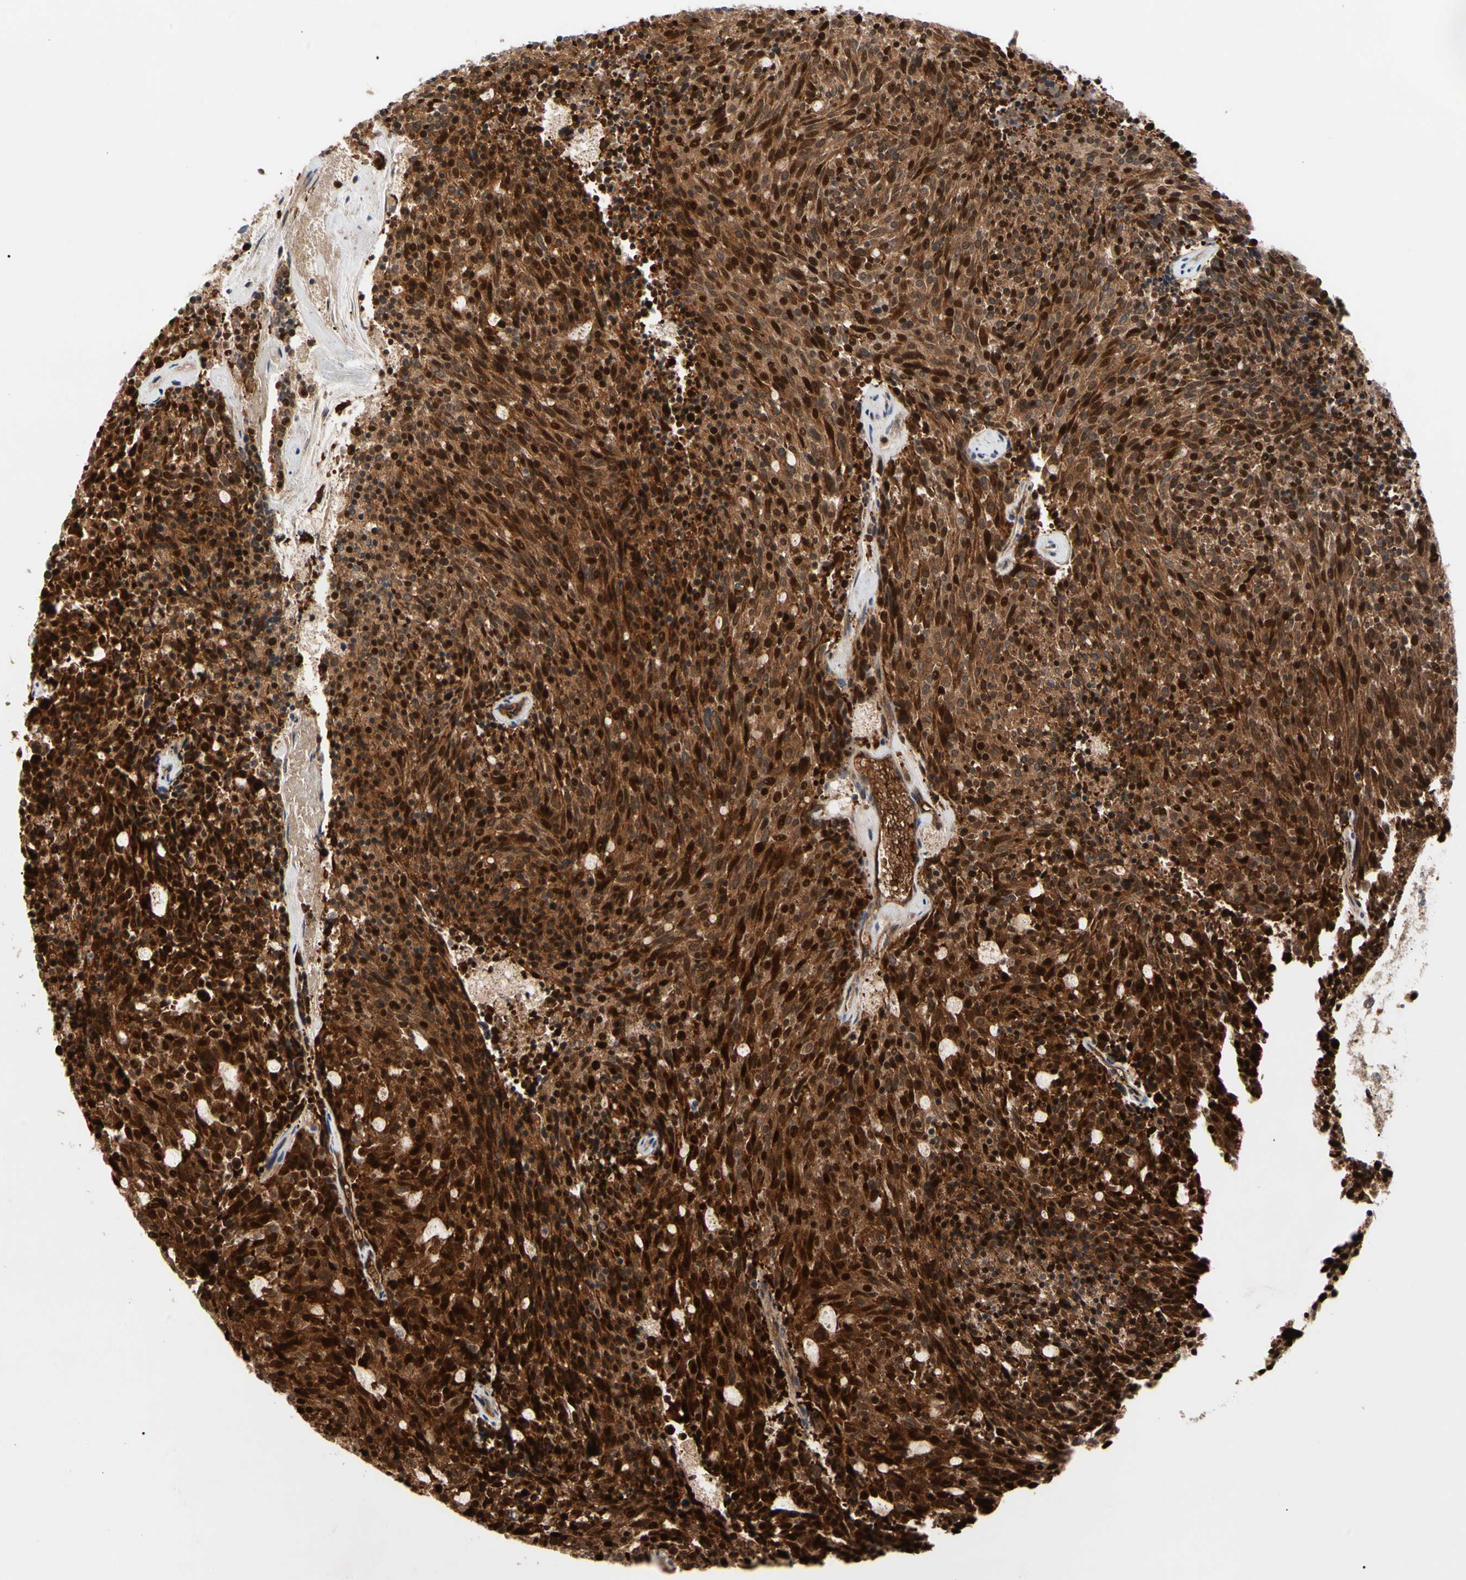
{"staining": {"intensity": "strong", "quantity": ">75%", "location": "cytoplasmic/membranous,nuclear"}, "tissue": "carcinoid", "cell_type": "Tumor cells", "image_type": "cancer", "snomed": [{"axis": "morphology", "description": "Carcinoid, malignant, NOS"}, {"axis": "topography", "description": "Pancreas"}], "caption": "IHC (DAB) staining of carcinoid demonstrates strong cytoplasmic/membranous and nuclear protein staining in about >75% of tumor cells.", "gene": "HMGCR", "patient": {"sex": "female", "age": 54}}